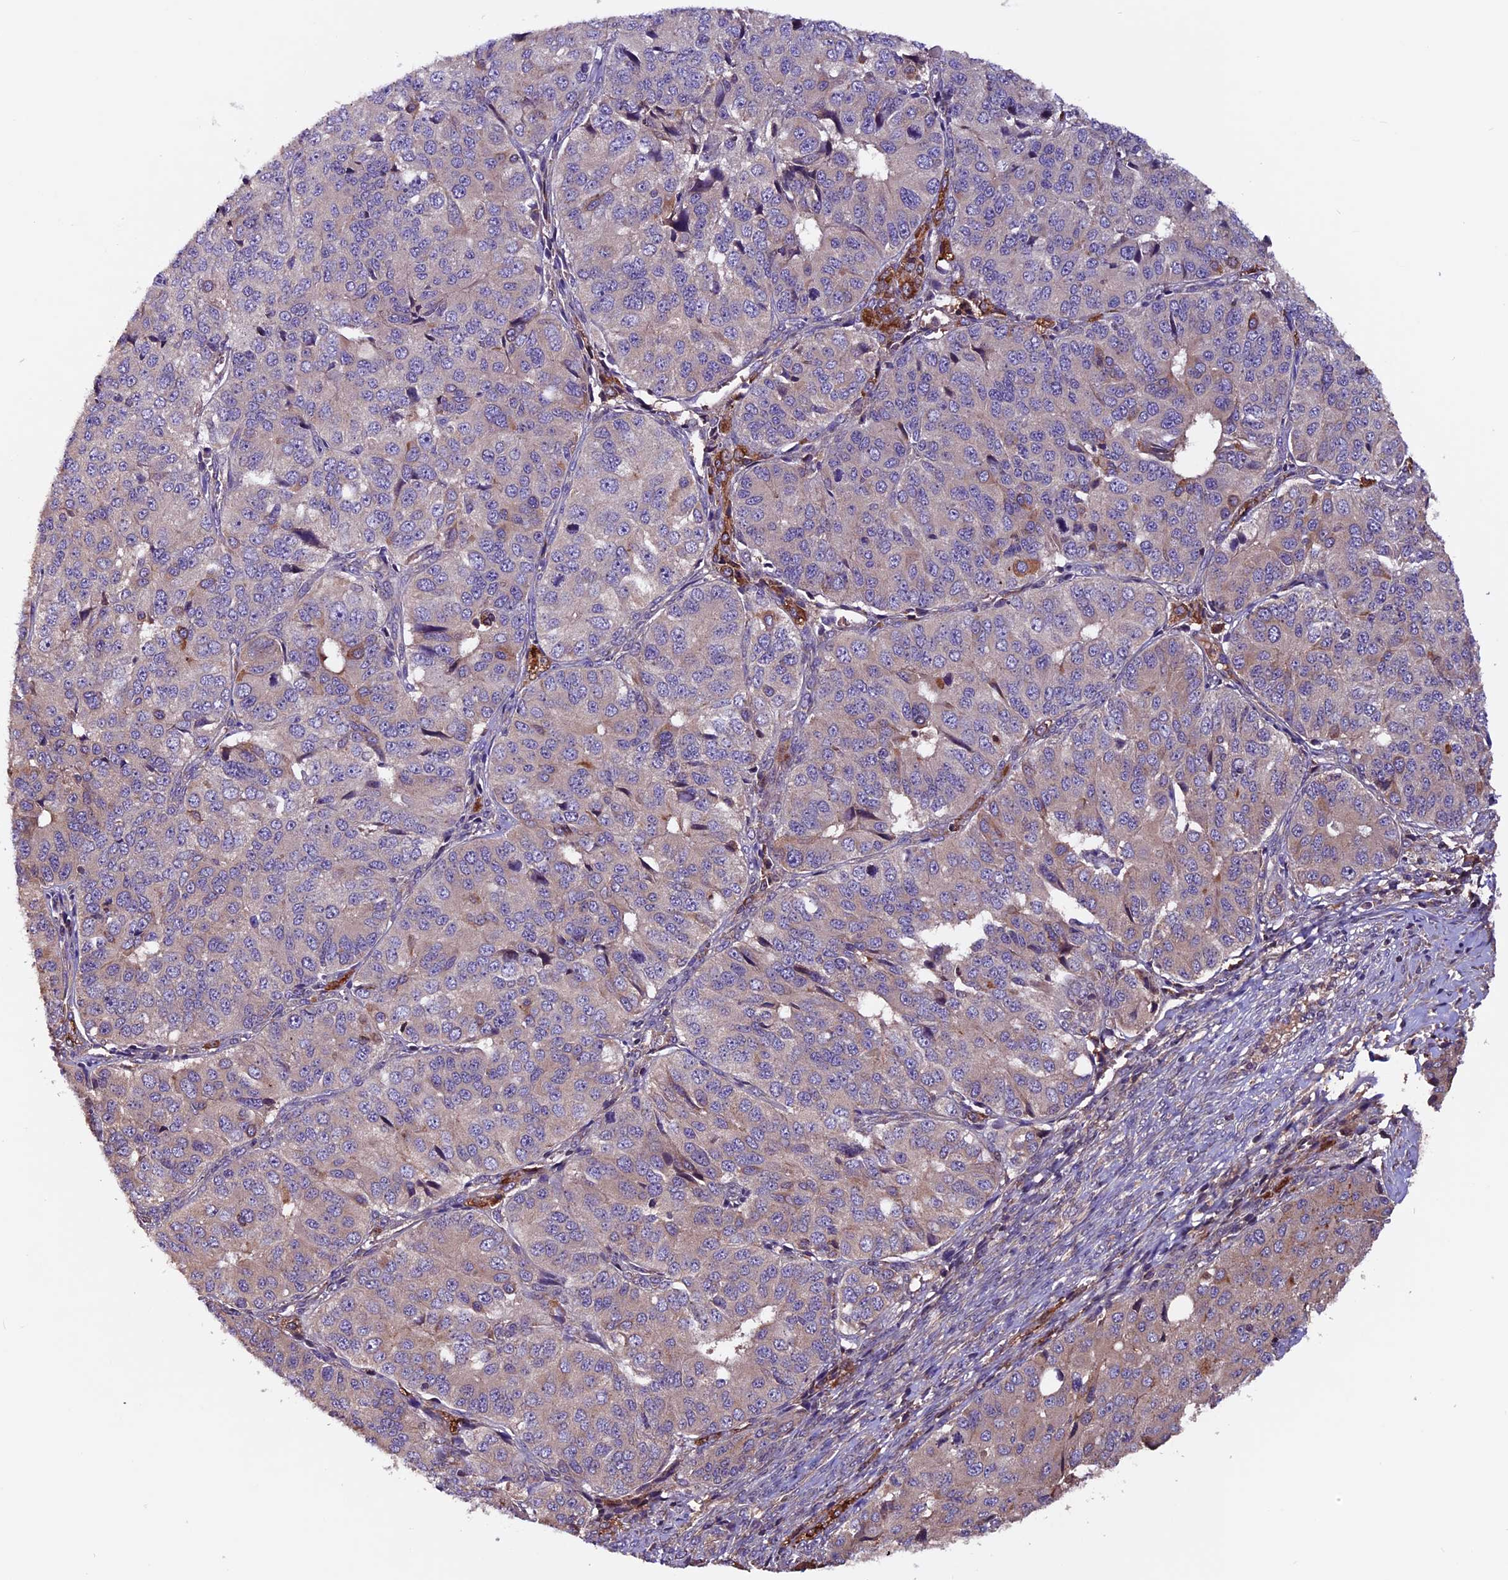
{"staining": {"intensity": "weak", "quantity": "<25%", "location": "cytoplasmic/membranous"}, "tissue": "ovarian cancer", "cell_type": "Tumor cells", "image_type": "cancer", "snomed": [{"axis": "morphology", "description": "Carcinoma, endometroid"}, {"axis": "topography", "description": "Ovary"}], "caption": "There is no significant expression in tumor cells of endometroid carcinoma (ovarian). (DAB immunohistochemistry, high magnification).", "gene": "ZNF598", "patient": {"sex": "female", "age": 51}}